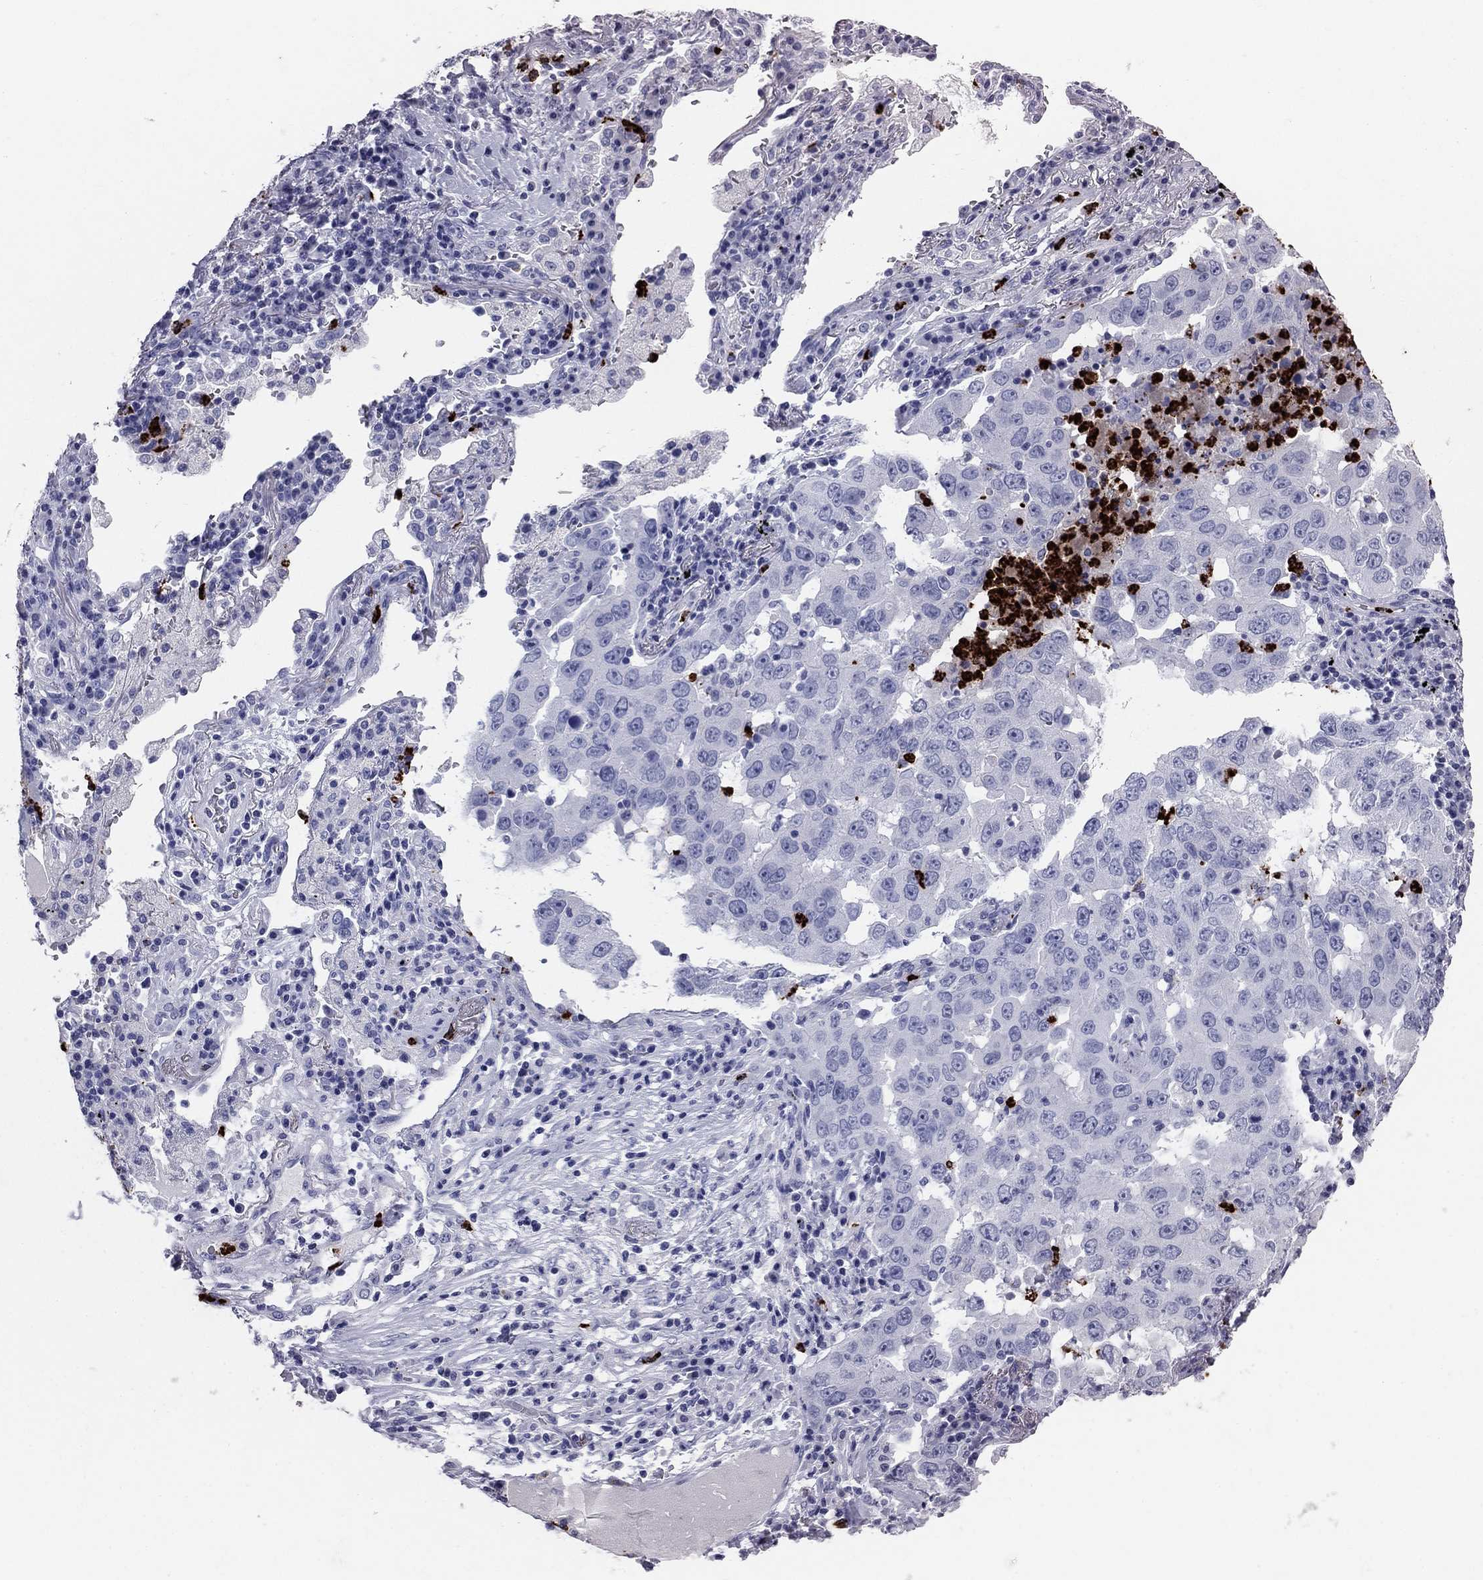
{"staining": {"intensity": "negative", "quantity": "none", "location": "none"}, "tissue": "lung cancer", "cell_type": "Tumor cells", "image_type": "cancer", "snomed": [{"axis": "morphology", "description": "Adenocarcinoma, NOS"}, {"axis": "topography", "description": "Lung"}], "caption": "The photomicrograph reveals no significant positivity in tumor cells of adenocarcinoma (lung). The staining was performed using DAB (3,3'-diaminobenzidine) to visualize the protein expression in brown, while the nuclei were stained in blue with hematoxylin (Magnification: 20x).", "gene": "AZU1", "patient": {"sex": "male", "age": 73}}